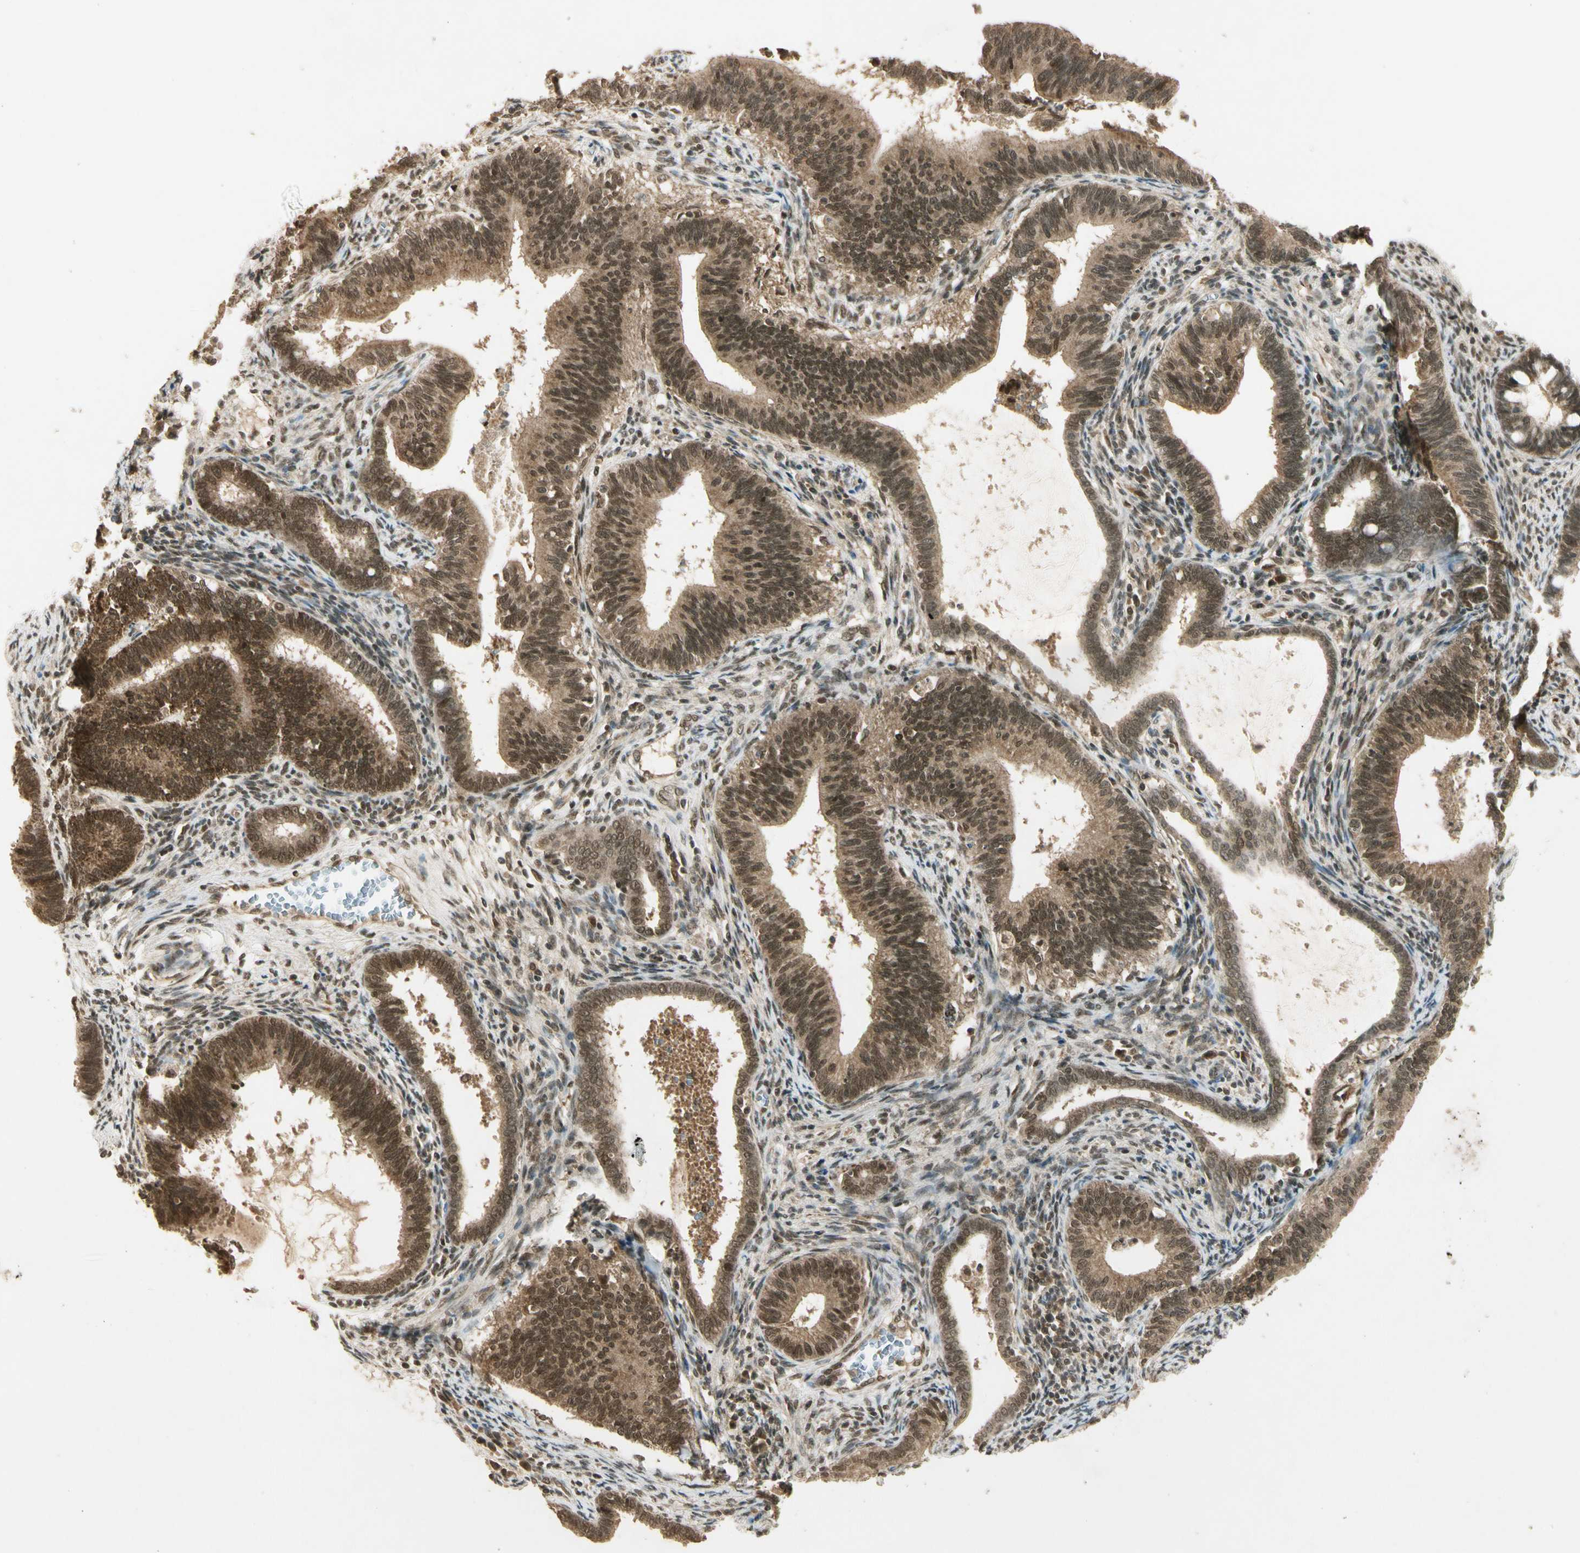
{"staining": {"intensity": "moderate", "quantity": ">75%", "location": "cytoplasmic/membranous,nuclear"}, "tissue": "cervical cancer", "cell_type": "Tumor cells", "image_type": "cancer", "snomed": [{"axis": "morphology", "description": "Adenocarcinoma, NOS"}, {"axis": "topography", "description": "Cervix"}], "caption": "Human cervical cancer stained for a protein (brown) displays moderate cytoplasmic/membranous and nuclear positive positivity in approximately >75% of tumor cells.", "gene": "ZNF135", "patient": {"sex": "female", "age": 44}}